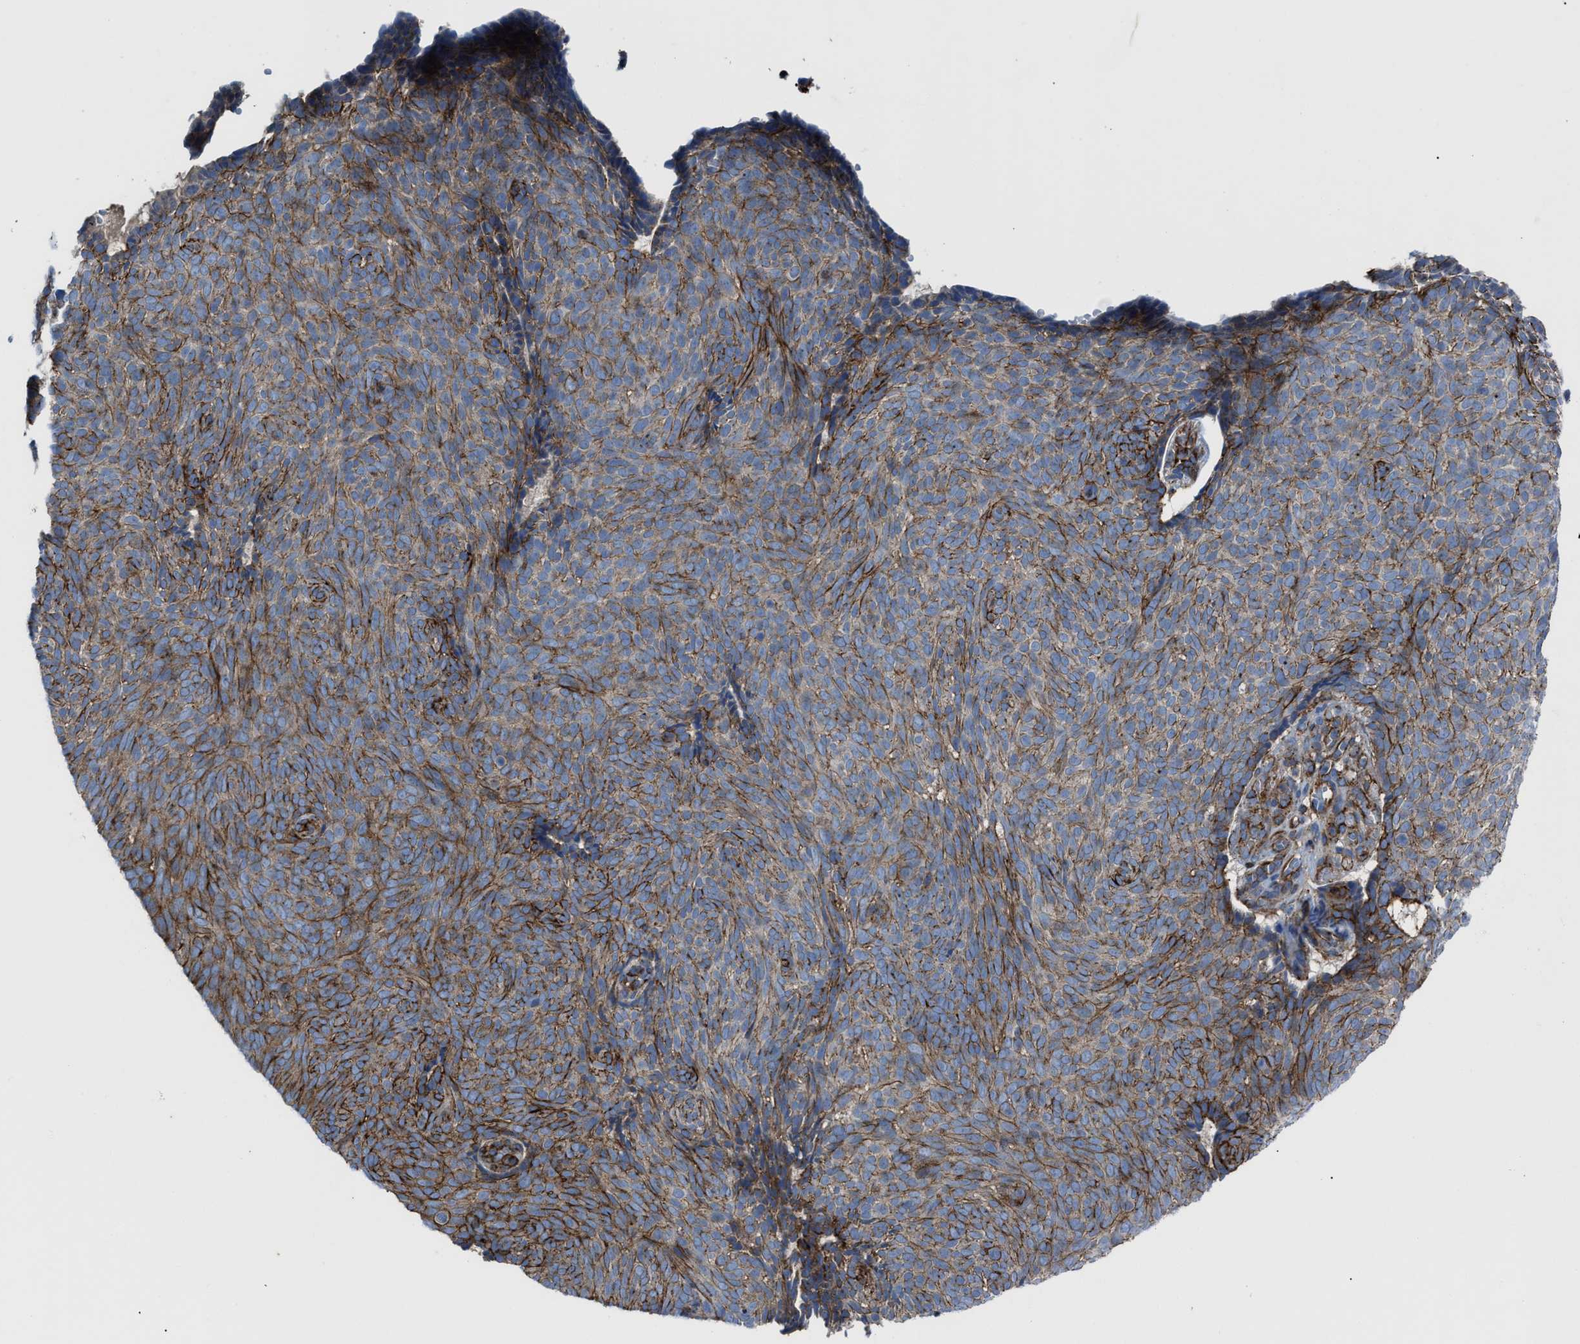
{"staining": {"intensity": "moderate", "quantity": ">75%", "location": "cytoplasmic/membranous"}, "tissue": "skin cancer", "cell_type": "Tumor cells", "image_type": "cancer", "snomed": [{"axis": "morphology", "description": "Basal cell carcinoma"}, {"axis": "topography", "description": "Skin"}], "caption": "Immunohistochemistry (IHC) micrograph of neoplastic tissue: basal cell carcinoma (skin) stained using immunohistochemistry (IHC) demonstrates medium levels of moderate protein expression localized specifically in the cytoplasmic/membranous of tumor cells, appearing as a cytoplasmic/membranous brown color.", "gene": "AGPAT2", "patient": {"sex": "male", "age": 61}}